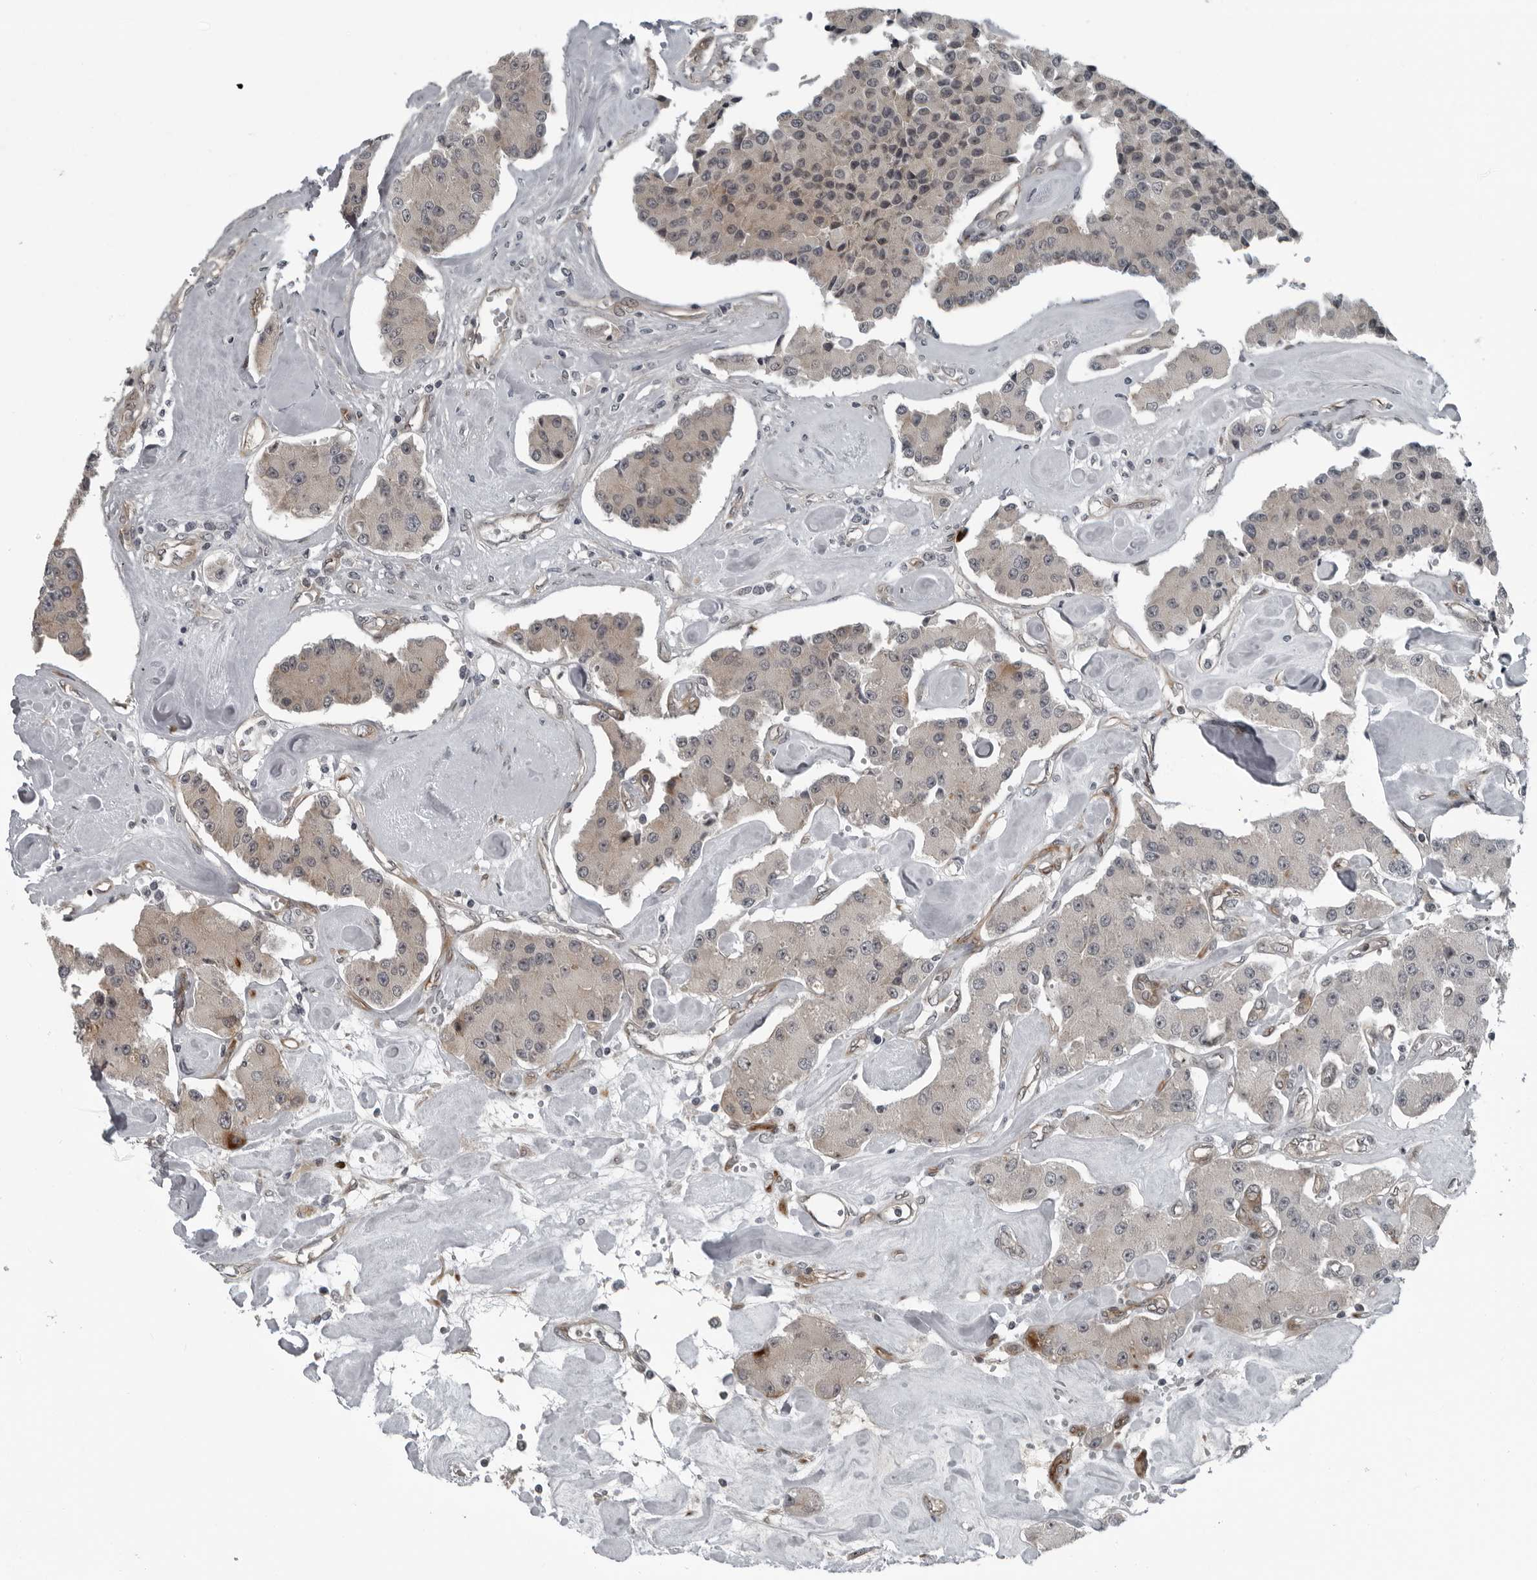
{"staining": {"intensity": "negative", "quantity": "none", "location": "none"}, "tissue": "carcinoid", "cell_type": "Tumor cells", "image_type": "cancer", "snomed": [{"axis": "morphology", "description": "Carcinoid, malignant, NOS"}, {"axis": "topography", "description": "Pancreas"}], "caption": "Immunohistochemistry of human carcinoid (malignant) displays no expression in tumor cells.", "gene": "FAM102B", "patient": {"sex": "male", "age": 41}}